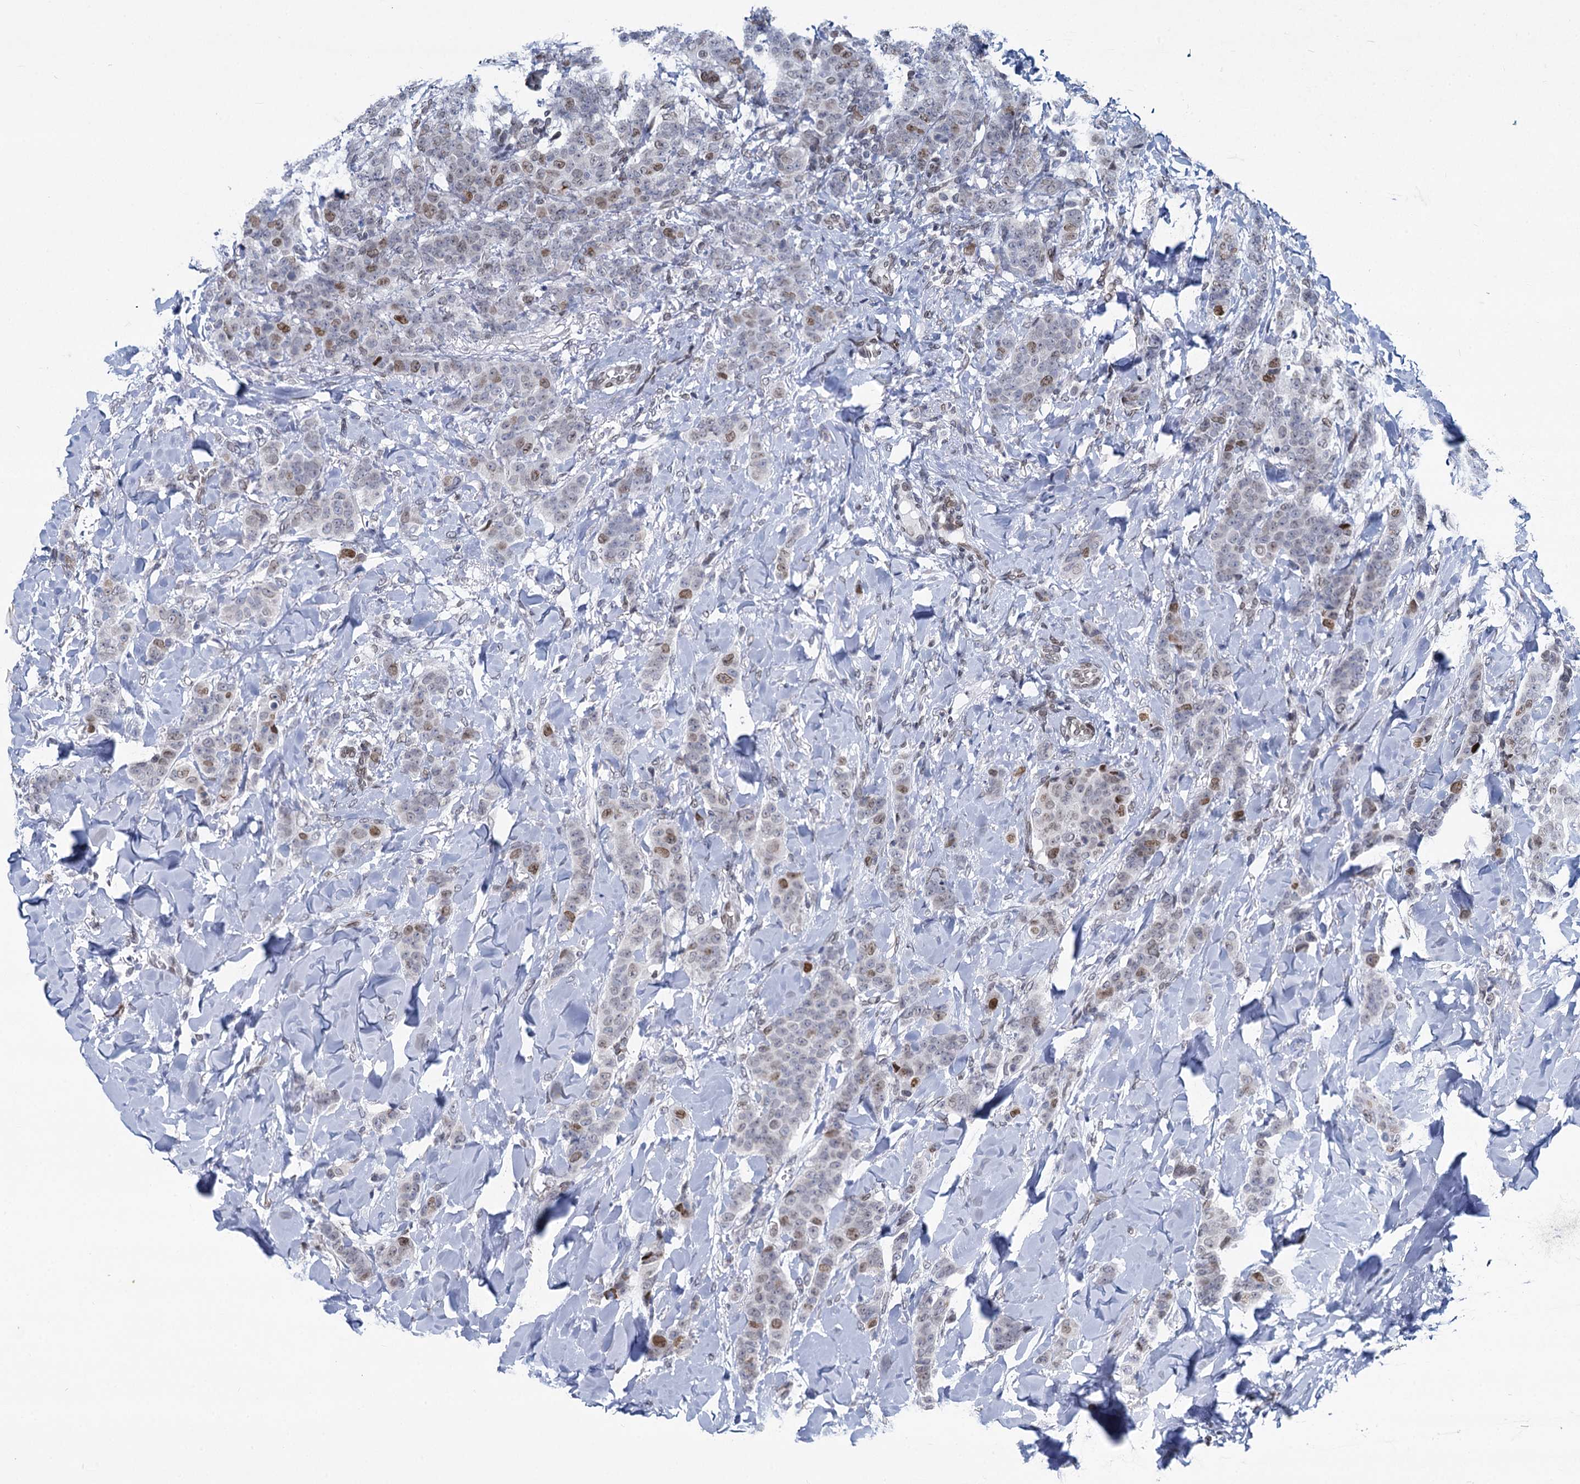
{"staining": {"intensity": "moderate", "quantity": "25%-75%", "location": "nuclear"}, "tissue": "breast cancer", "cell_type": "Tumor cells", "image_type": "cancer", "snomed": [{"axis": "morphology", "description": "Duct carcinoma"}, {"axis": "topography", "description": "Breast"}], "caption": "DAB (3,3'-diaminobenzidine) immunohistochemical staining of human breast cancer (intraductal carcinoma) exhibits moderate nuclear protein positivity in about 25%-75% of tumor cells. Nuclei are stained in blue.", "gene": "PRSS35", "patient": {"sex": "female", "age": 40}}